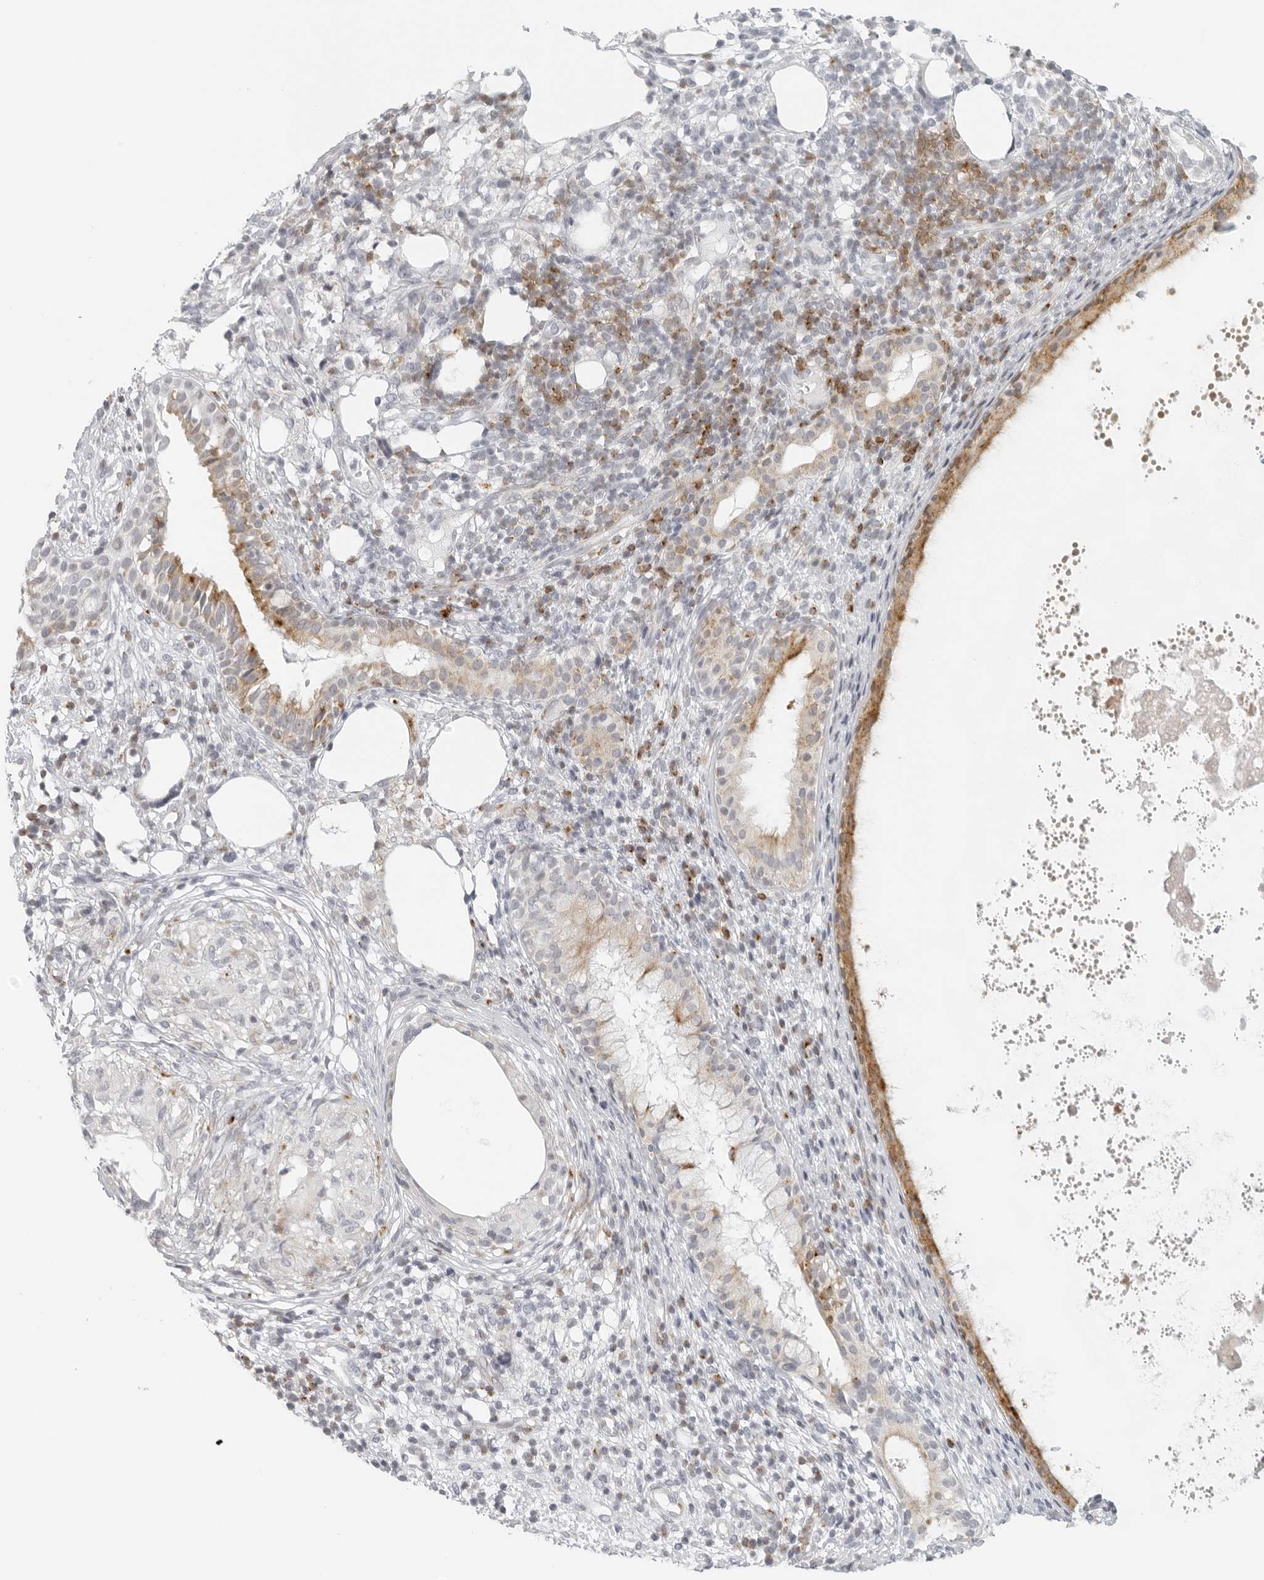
{"staining": {"intensity": "moderate", "quantity": "25%-75%", "location": "cytoplasmic/membranous"}, "tissue": "nasopharynx", "cell_type": "Respiratory epithelial cells", "image_type": "normal", "snomed": [{"axis": "morphology", "description": "Normal tissue, NOS"}, {"axis": "topography", "description": "Nasopharynx"}], "caption": "Respiratory epithelial cells show moderate cytoplasmic/membranous positivity in about 25%-75% of cells in unremarkable nasopharynx. The protein of interest is stained brown, and the nuclei are stained in blue (DAB (3,3'-diaminobenzidine) IHC with brightfield microscopy, high magnification).", "gene": "RPS6KC1", "patient": {"sex": "male", "age": 22}}